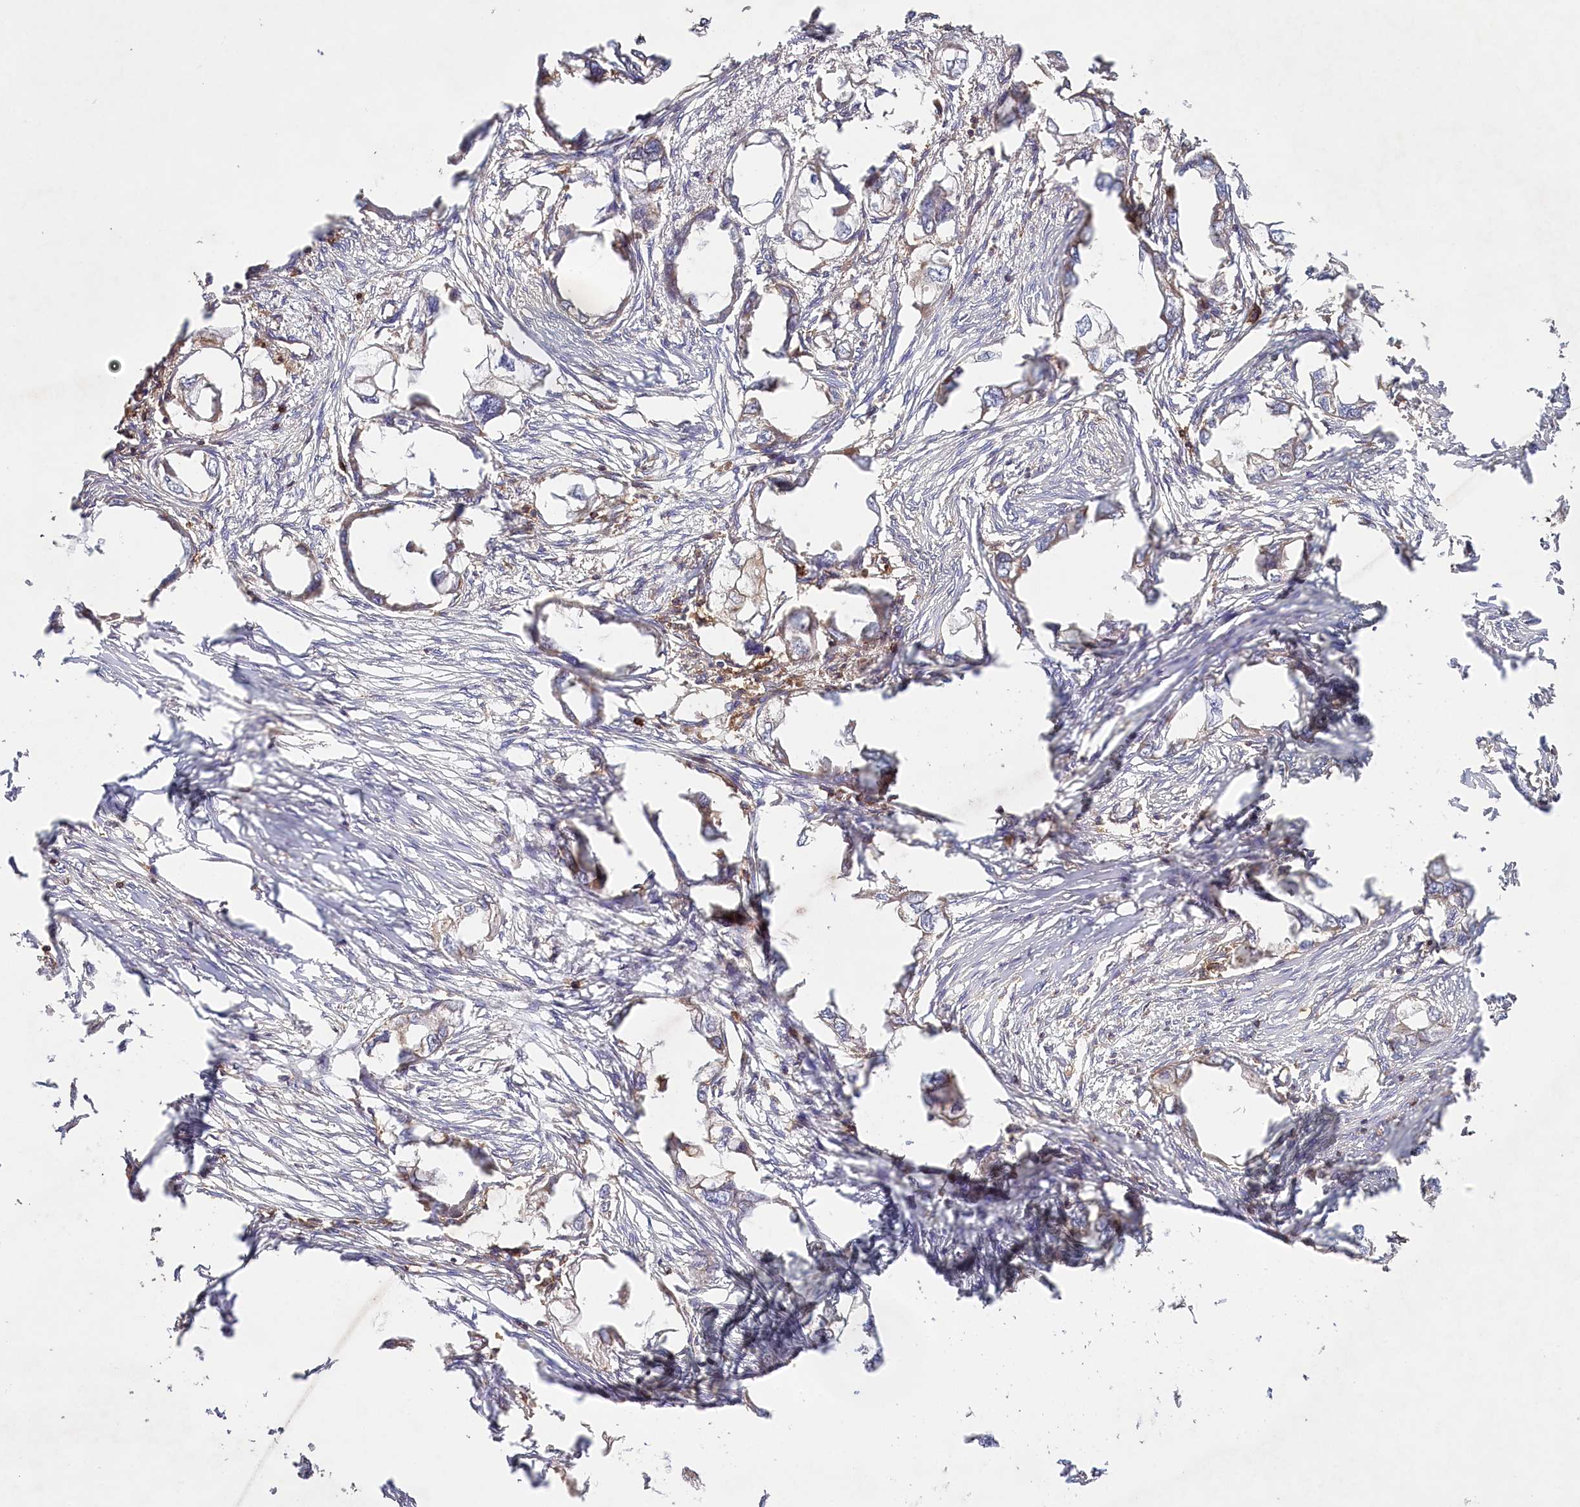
{"staining": {"intensity": "moderate", "quantity": "25%-75%", "location": "cytoplasmic/membranous"}, "tissue": "endometrial cancer", "cell_type": "Tumor cells", "image_type": "cancer", "snomed": [{"axis": "morphology", "description": "Adenocarcinoma, NOS"}, {"axis": "morphology", "description": "Adenocarcinoma, metastatic, NOS"}, {"axis": "topography", "description": "Adipose tissue"}, {"axis": "topography", "description": "Endometrium"}], "caption": "DAB immunohistochemical staining of human adenocarcinoma (endometrial) displays moderate cytoplasmic/membranous protein staining in approximately 25%-75% of tumor cells.", "gene": "RBP5", "patient": {"sex": "female", "age": 67}}